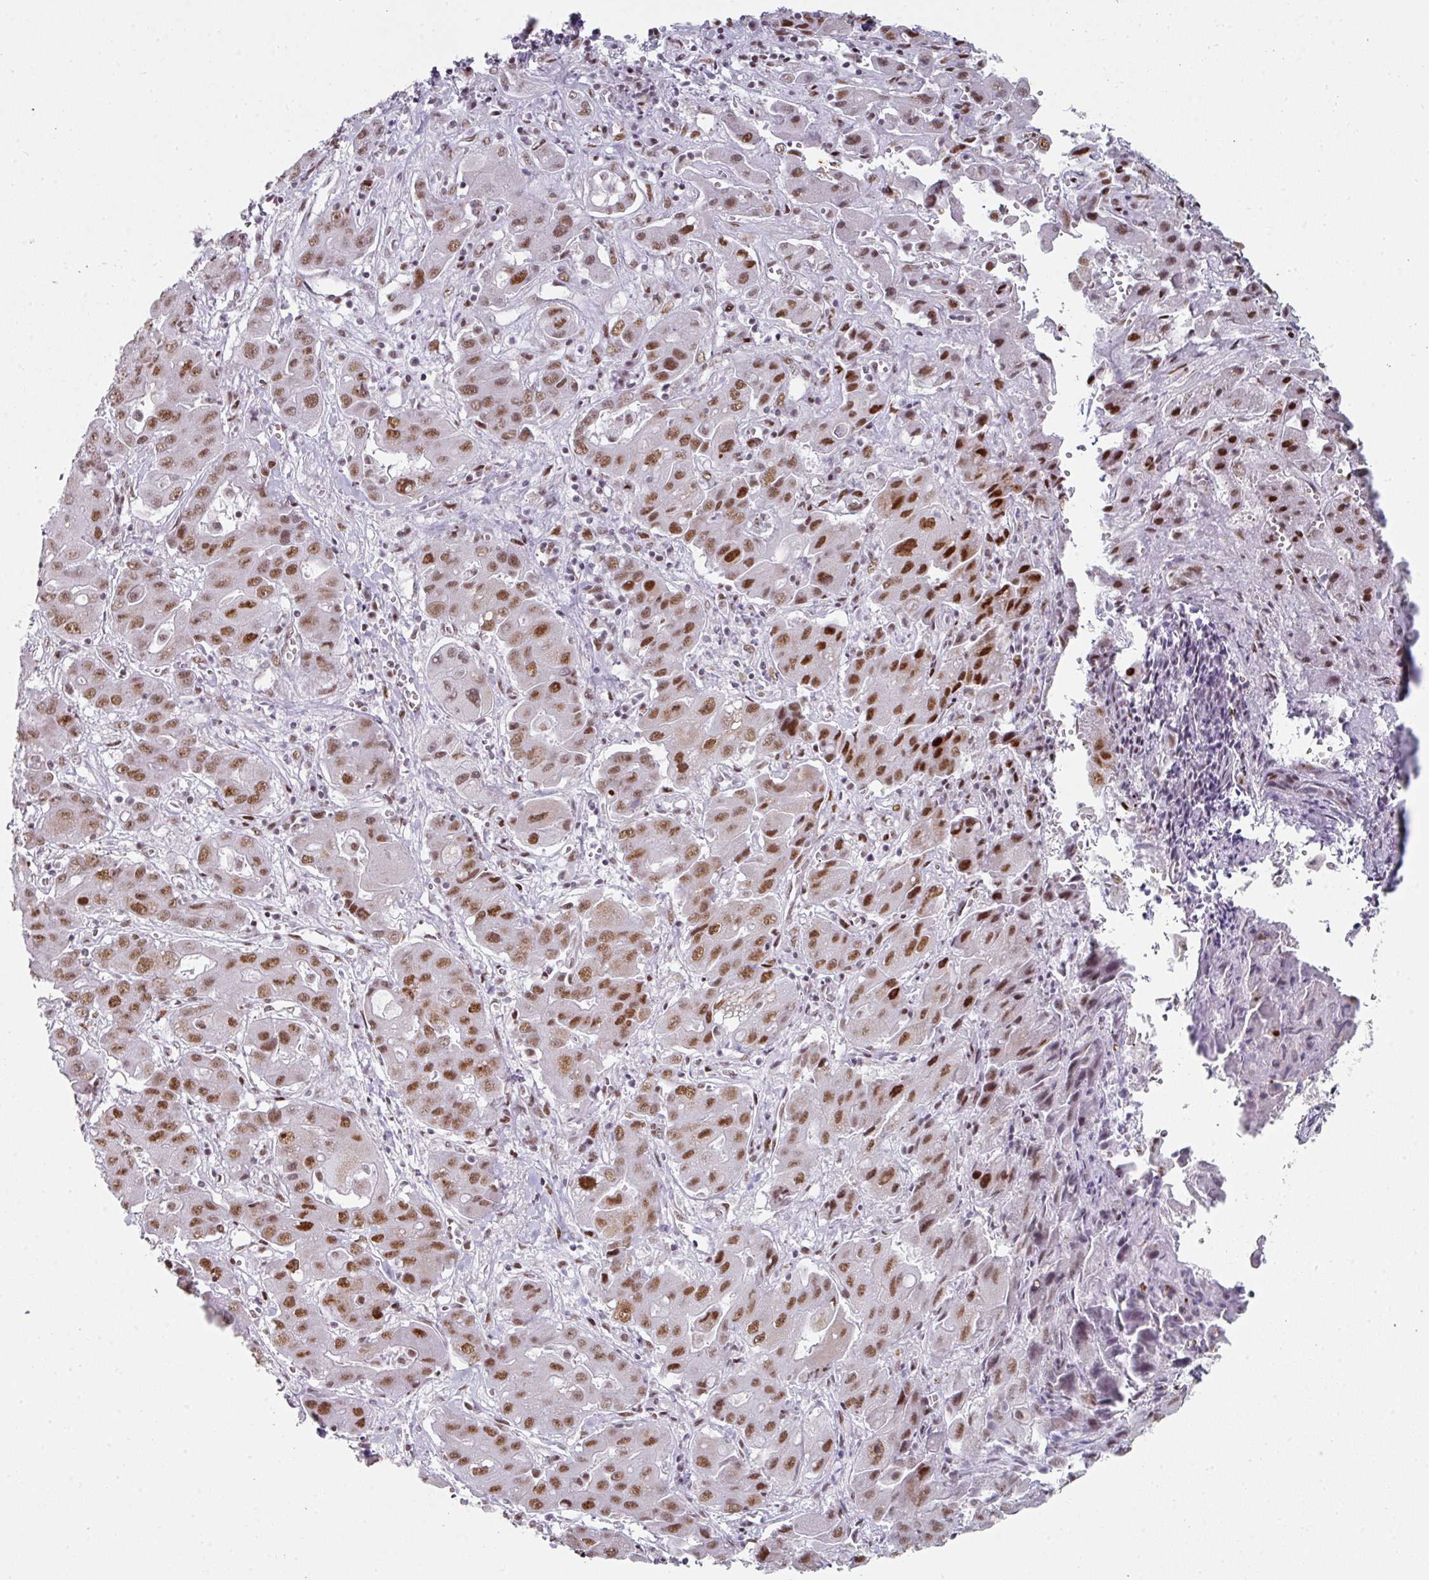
{"staining": {"intensity": "moderate", "quantity": ">75%", "location": "nuclear"}, "tissue": "liver cancer", "cell_type": "Tumor cells", "image_type": "cancer", "snomed": [{"axis": "morphology", "description": "Cholangiocarcinoma"}, {"axis": "topography", "description": "Liver"}], "caption": "A micrograph showing moderate nuclear expression in about >75% of tumor cells in liver cancer, as visualized by brown immunohistochemical staining.", "gene": "SF3B5", "patient": {"sex": "male", "age": 67}}